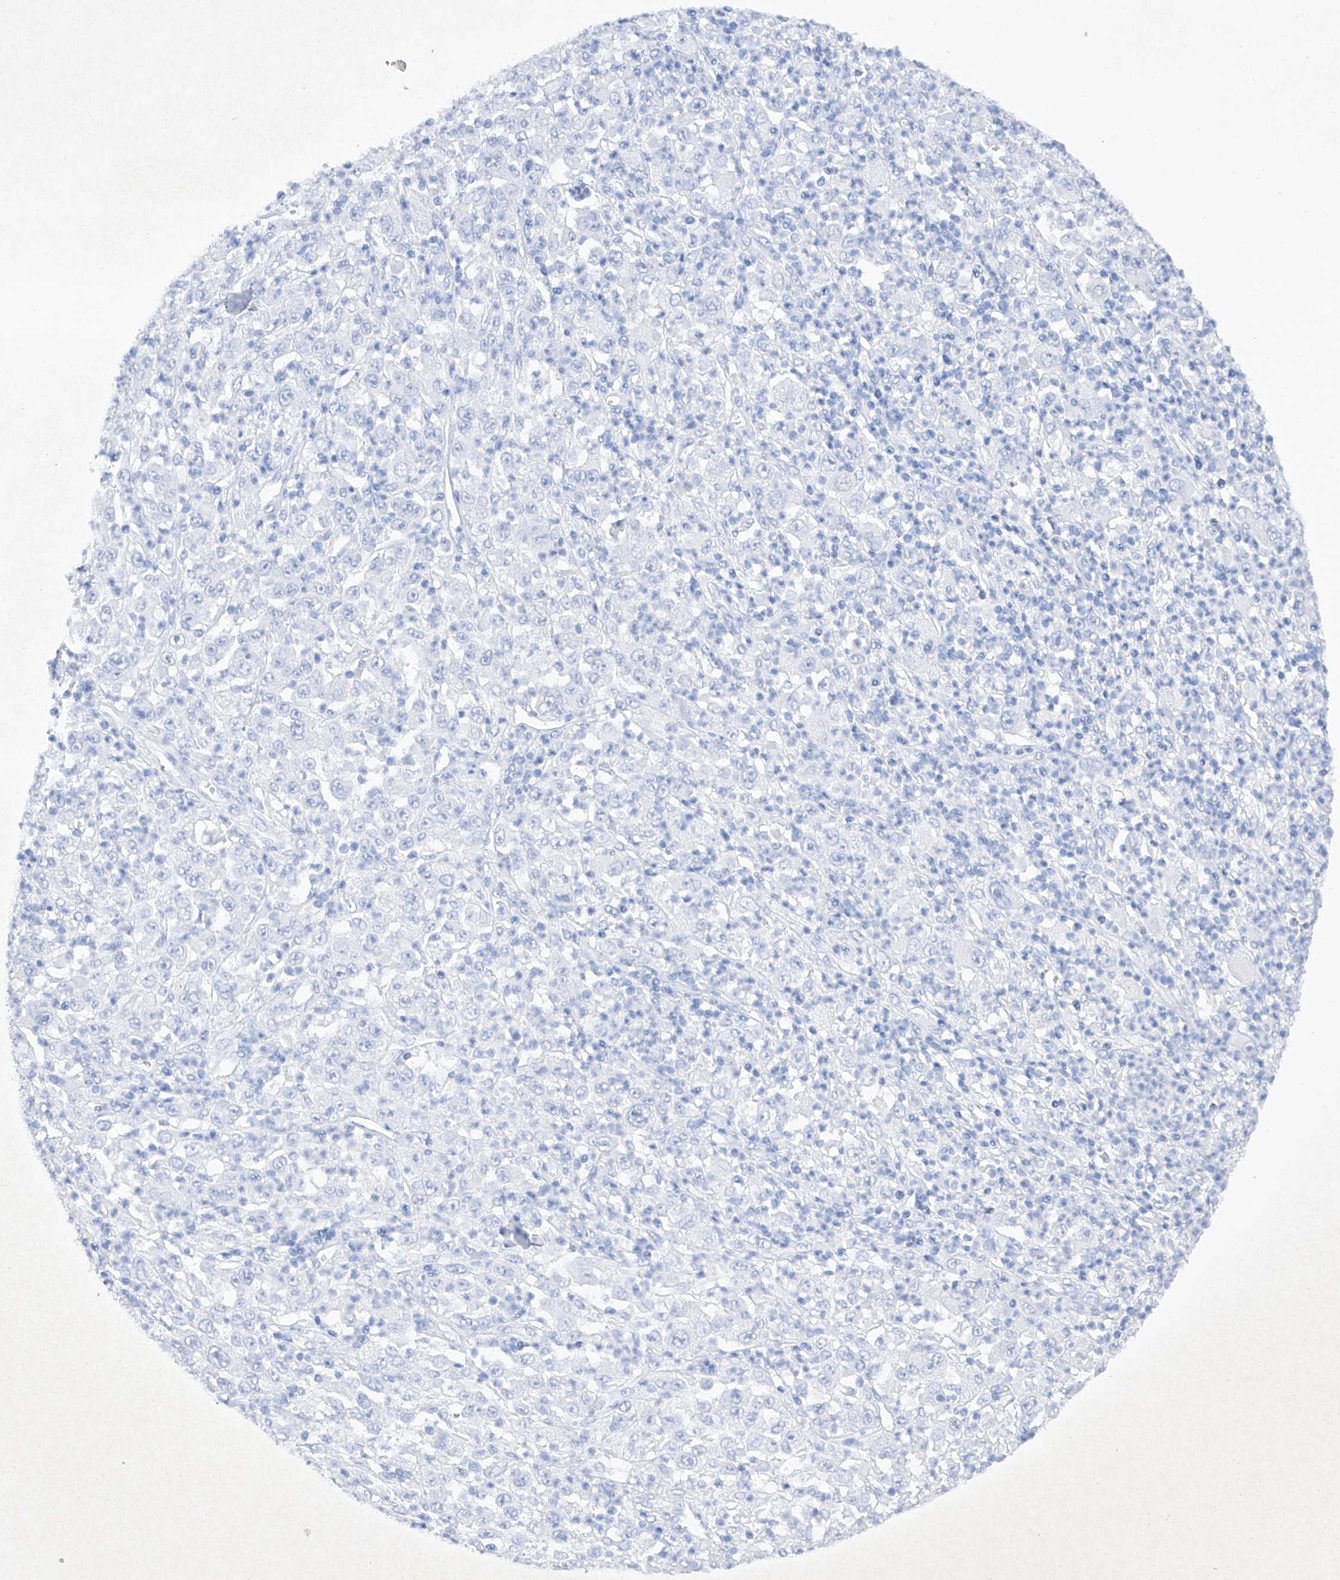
{"staining": {"intensity": "negative", "quantity": "none", "location": "none"}, "tissue": "melanoma", "cell_type": "Tumor cells", "image_type": "cancer", "snomed": [{"axis": "morphology", "description": "Malignant melanoma, Metastatic site"}, {"axis": "topography", "description": "Skin"}], "caption": "Immunohistochemistry of malignant melanoma (metastatic site) reveals no expression in tumor cells.", "gene": "BARX2", "patient": {"sex": "female", "age": 56}}